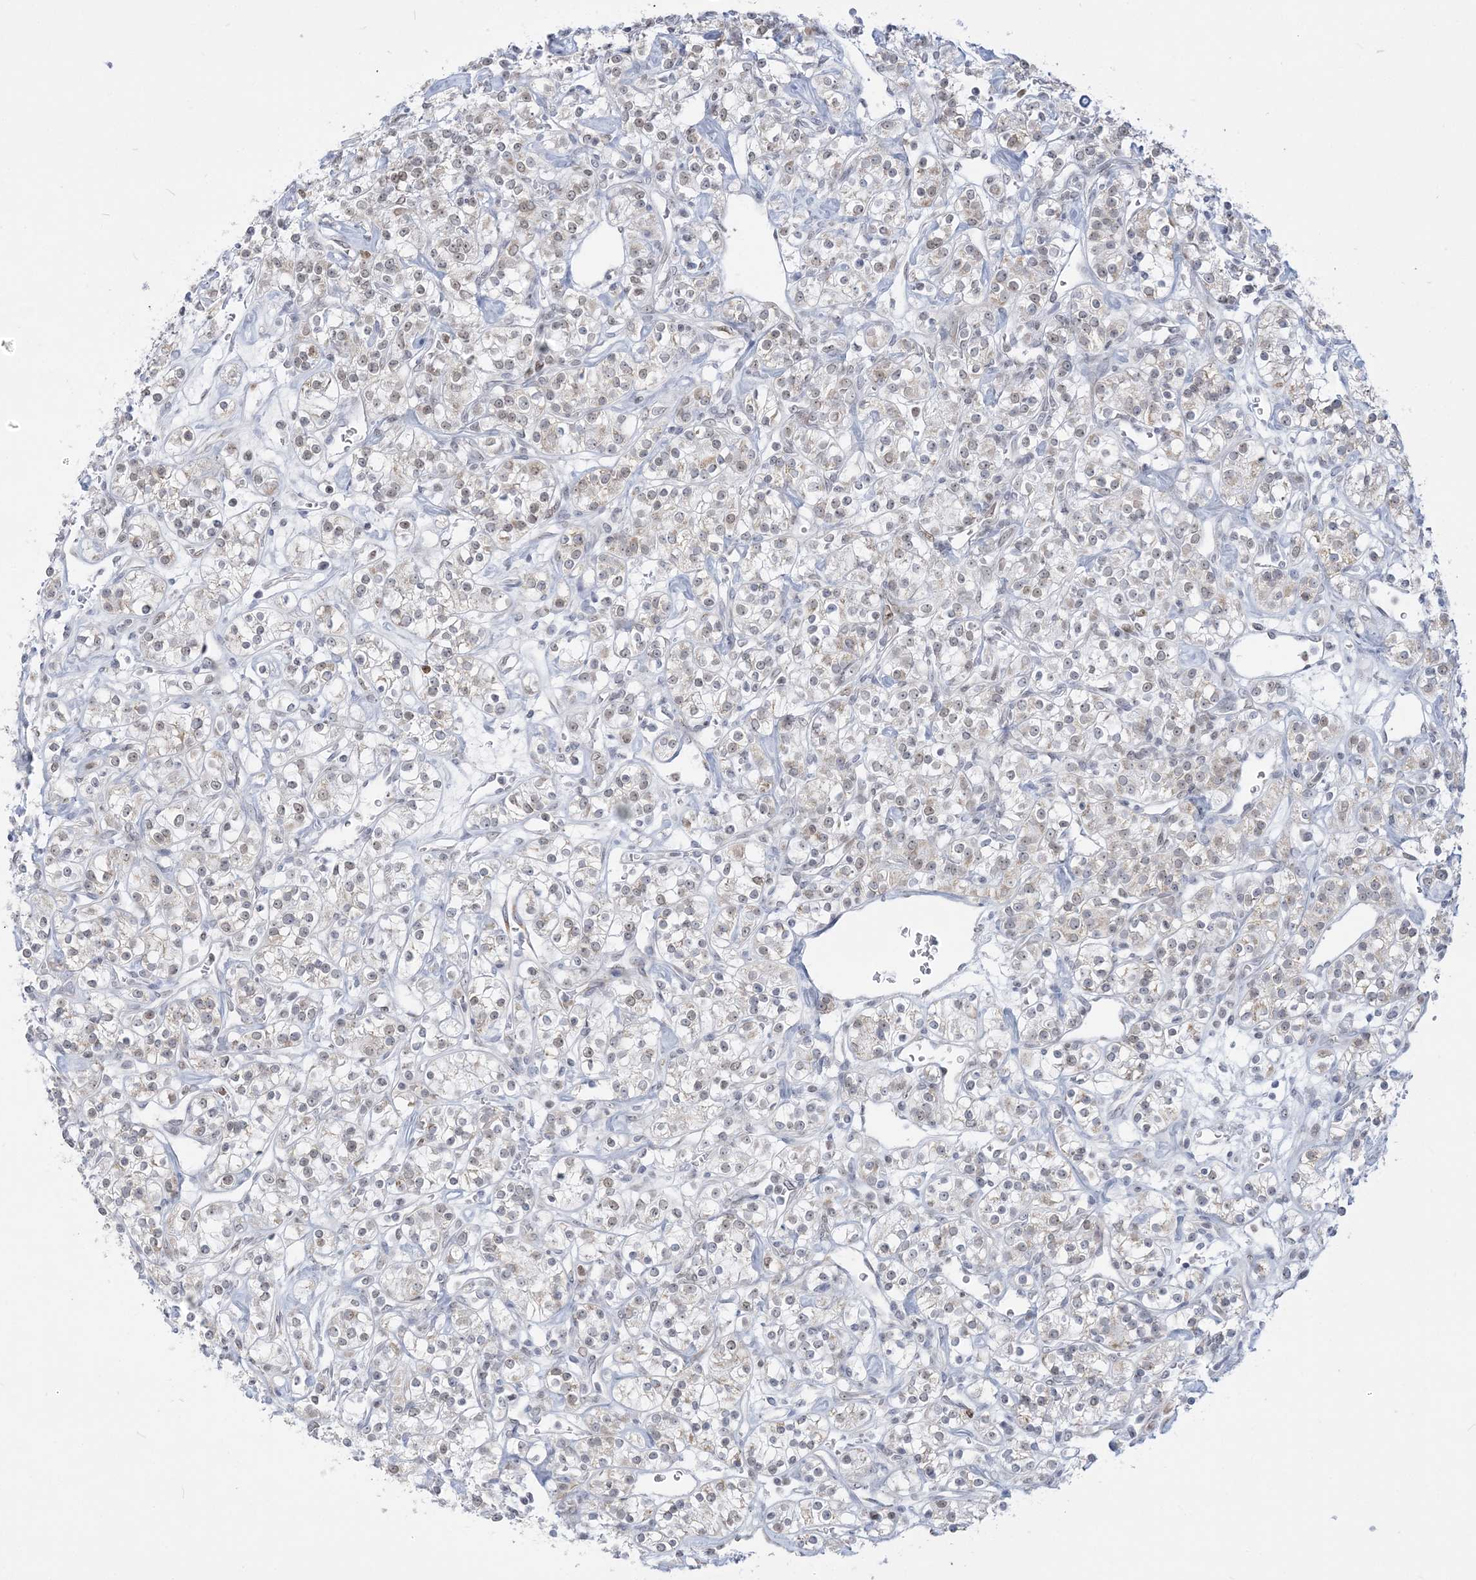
{"staining": {"intensity": "weak", "quantity": "<25%", "location": "nuclear"}, "tissue": "renal cancer", "cell_type": "Tumor cells", "image_type": "cancer", "snomed": [{"axis": "morphology", "description": "Adenocarcinoma, NOS"}, {"axis": "topography", "description": "Kidney"}], "caption": "This is a image of immunohistochemistry (IHC) staining of renal cancer, which shows no expression in tumor cells.", "gene": "DDX21", "patient": {"sex": "male", "age": 77}}